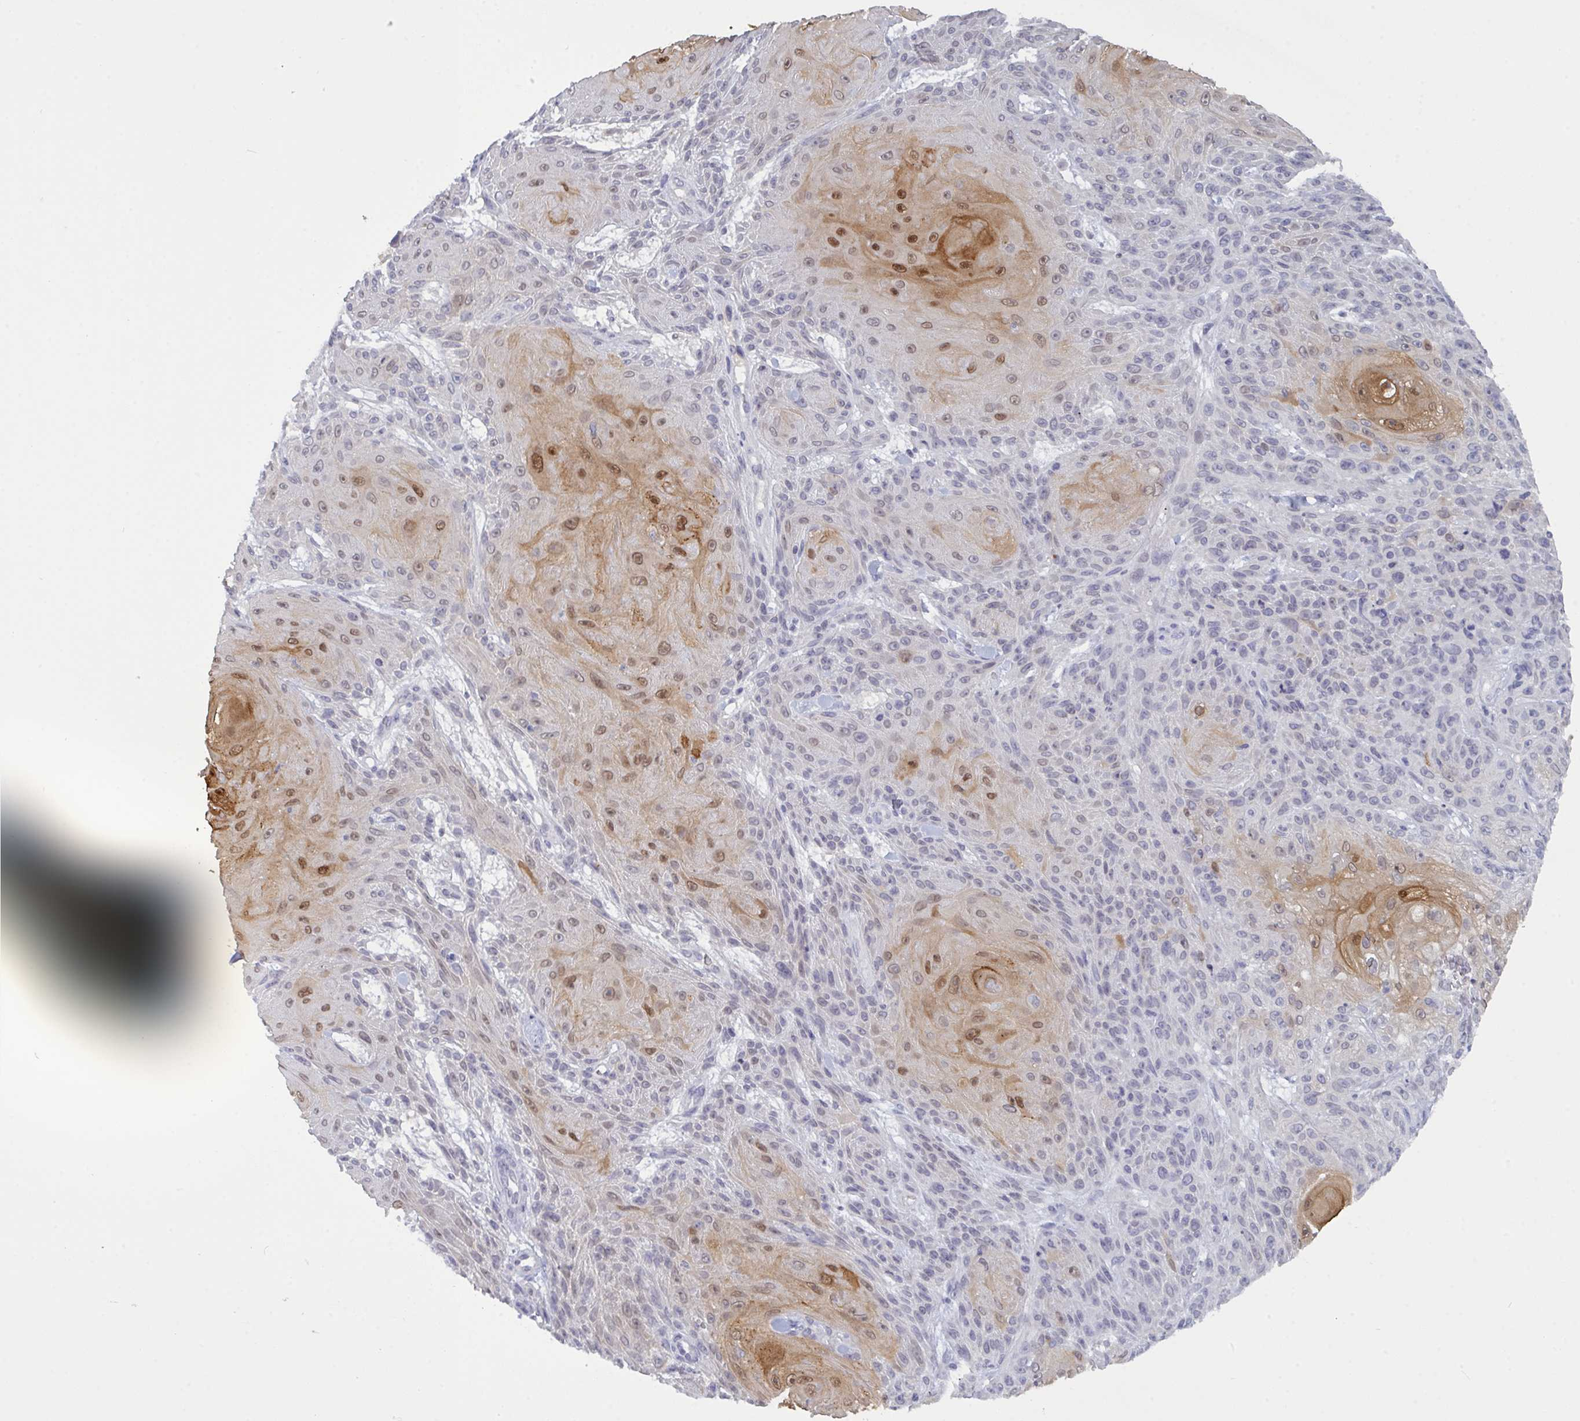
{"staining": {"intensity": "moderate", "quantity": "<25%", "location": "cytoplasmic/membranous,nuclear"}, "tissue": "skin cancer", "cell_type": "Tumor cells", "image_type": "cancer", "snomed": [{"axis": "morphology", "description": "Squamous cell carcinoma, NOS"}, {"axis": "topography", "description": "Skin"}], "caption": "Brown immunohistochemical staining in squamous cell carcinoma (skin) demonstrates moderate cytoplasmic/membranous and nuclear expression in approximately <25% of tumor cells.", "gene": "SERPINB13", "patient": {"sex": "male", "age": 88}}